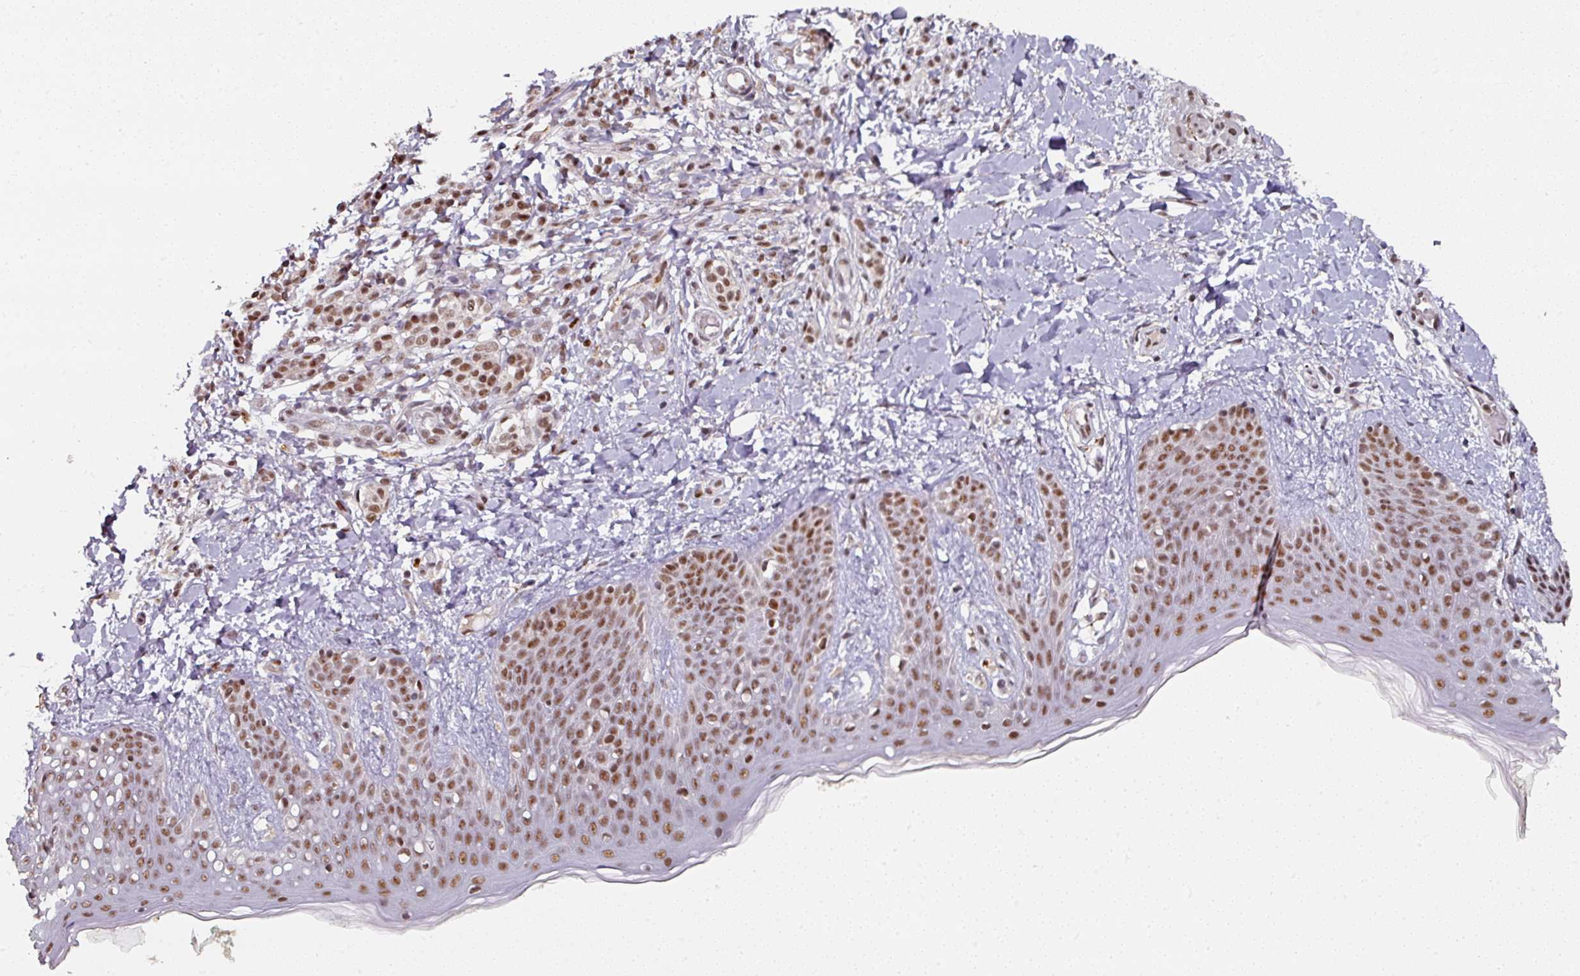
{"staining": {"intensity": "moderate", "quantity": ">75%", "location": "nuclear"}, "tissue": "skin", "cell_type": "Fibroblasts", "image_type": "normal", "snomed": [{"axis": "morphology", "description": "Normal tissue, NOS"}, {"axis": "topography", "description": "Skin"}], "caption": "About >75% of fibroblasts in benign human skin reveal moderate nuclear protein positivity as visualized by brown immunohistochemical staining.", "gene": "ENSG00000289690", "patient": {"sex": "male", "age": 16}}